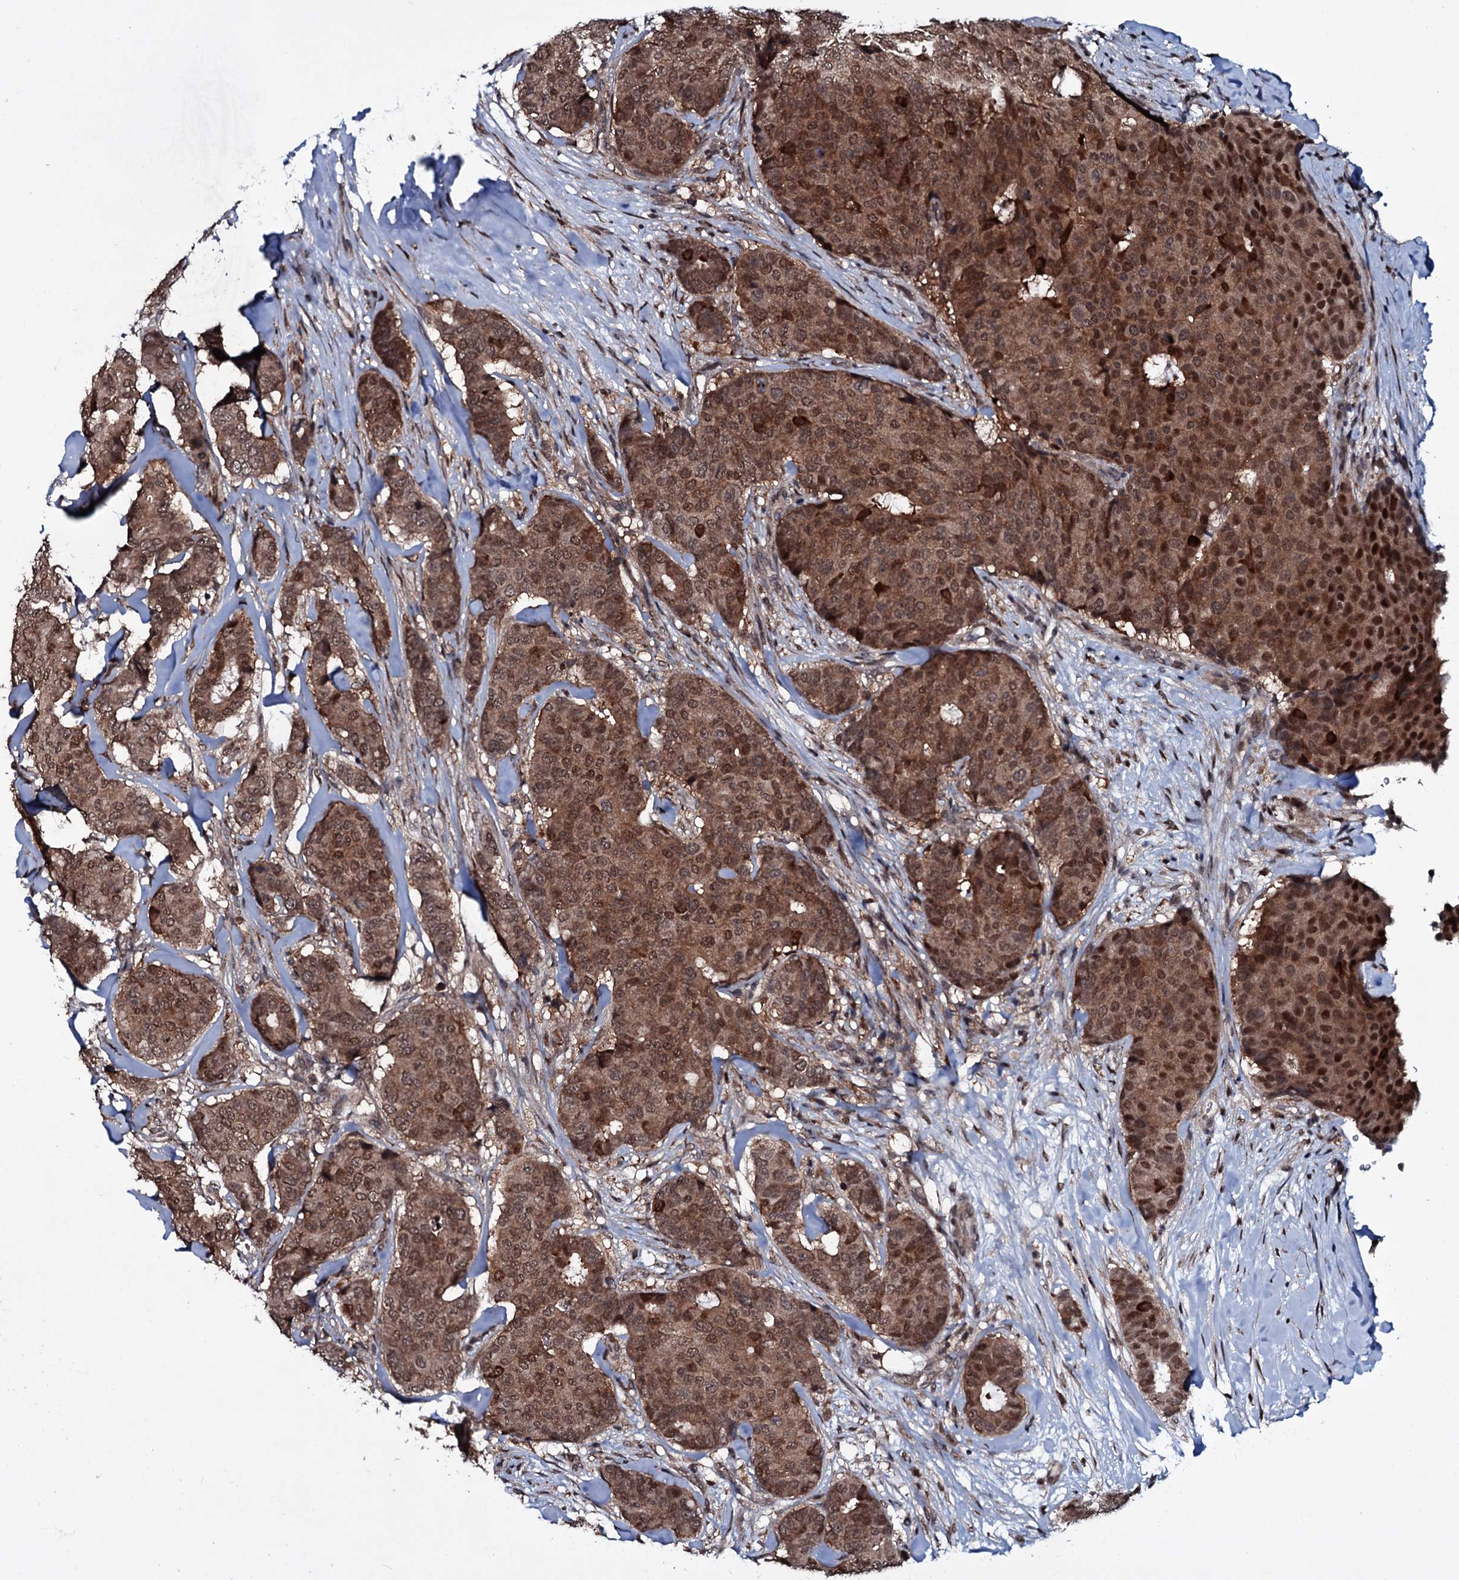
{"staining": {"intensity": "moderate", "quantity": ">75%", "location": "cytoplasmic/membranous,nuclear"}, "tissue": "breast cancer", "cell_type": "Tumor cells", "image_type": "cancer", "snomed": [{"axis": "morphology", "description": "Duct carcinoma"}, {"axis": "topography", "description": "Breast"}], "caption": "Immunohistochemistry of human breast cancer exhibits medium levels of moderate cytoplasmic/membranous and nuclear expression in about >75% of tumor cells.", "gene": "HDDC3", "patient": {"sex": "female", "age": 75}}